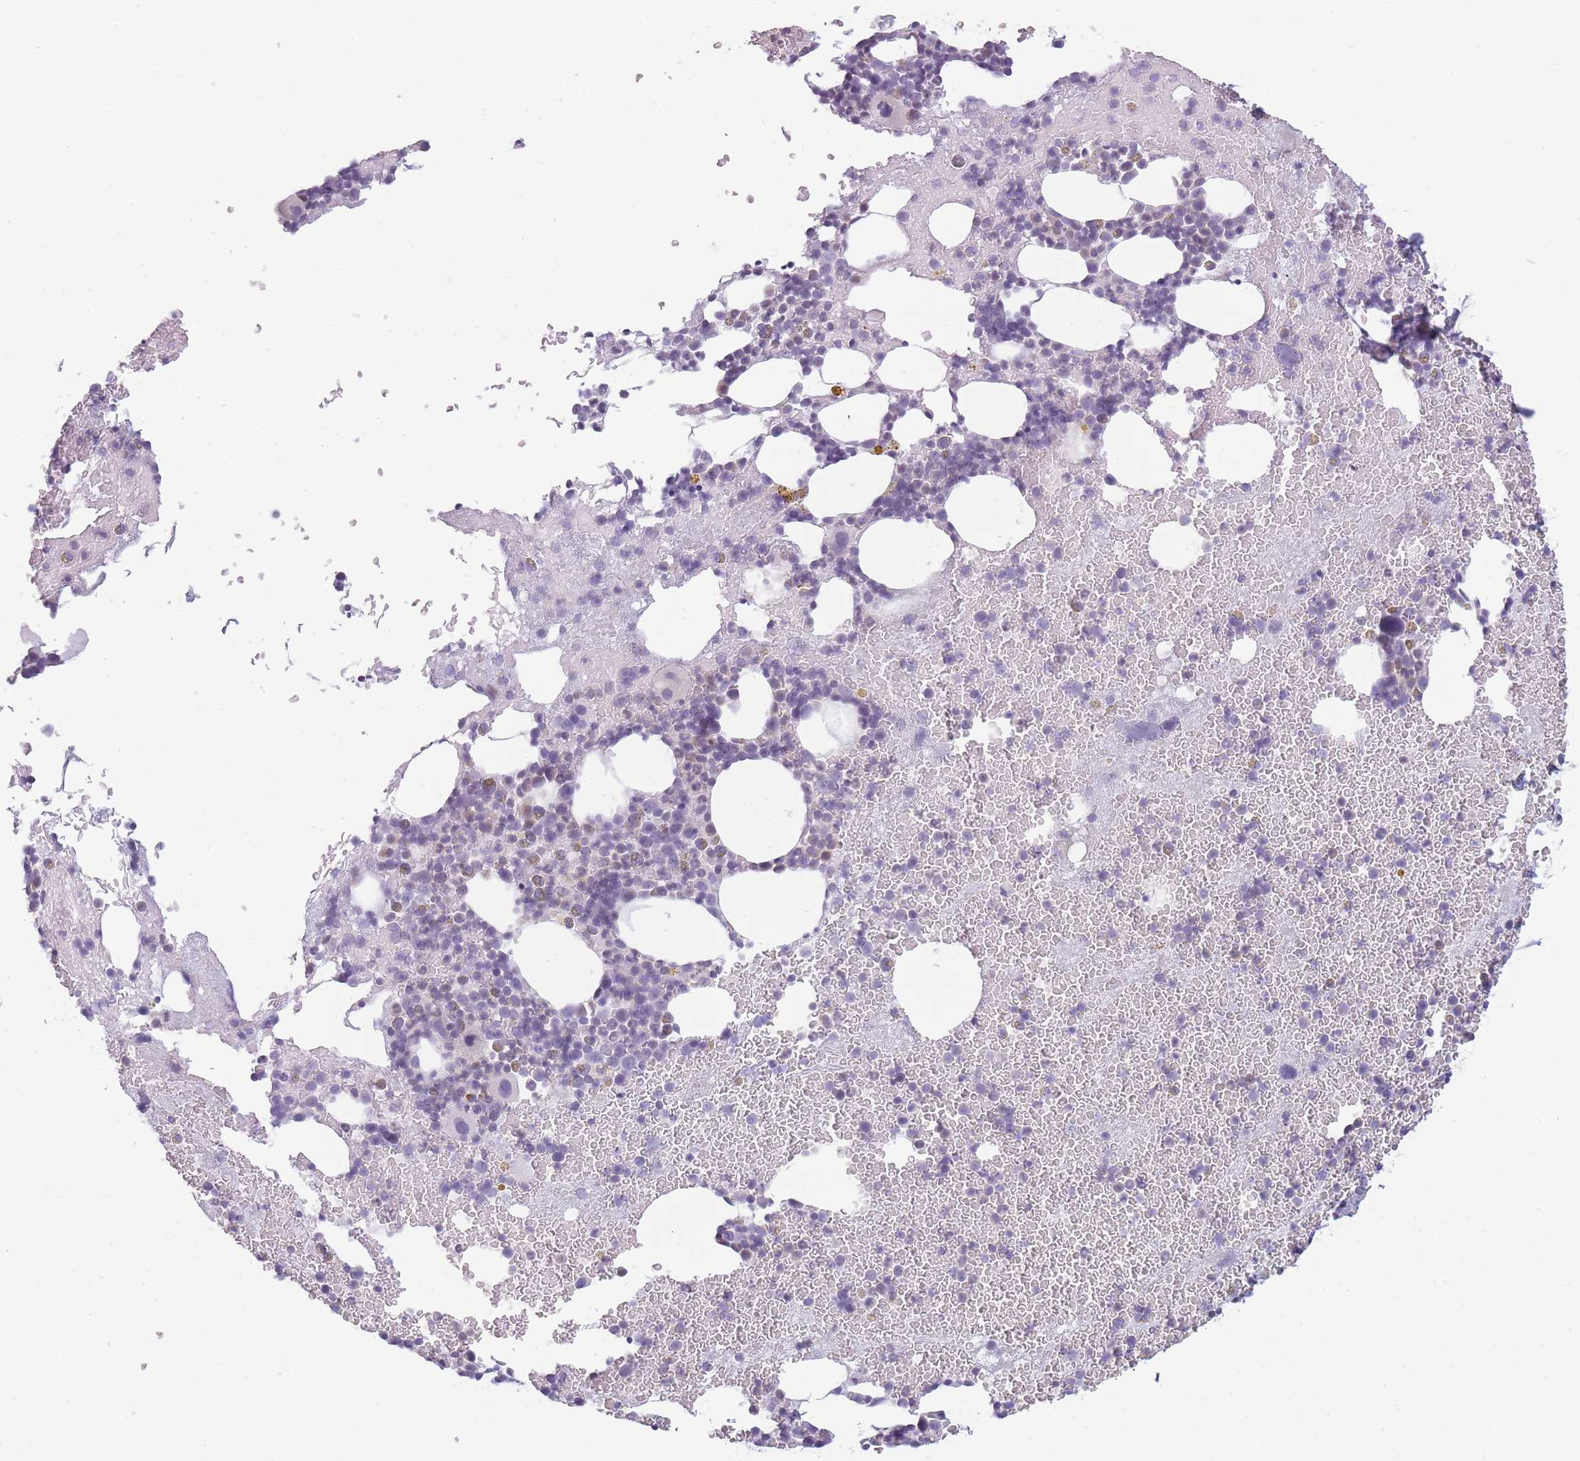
{"staining": {"intensity": "negative", "quantity": "none", "location": "none"}, "tissue": "bone marrow", "cell_type": "Hematopoietic cells", "image_type": "normal", "snomed": [{"axis": "morphology", "description": "Normal tissue, NOS"}, {"axis": "topography", "description": "Bone marrow"}], "caption": "Immunohistochemical staining of unremarkable human bone marrow displays no significant expression in hematopoietic cells. The staining was performed using DAB (3,3'-diaminobenzidine) to visualize the protein expression in brown, while the nuclei were stained in blue with hematoxylin (Magnification: 20x).", "gene": "GGT1", "patient": {"sex": "male", "age": 26}}